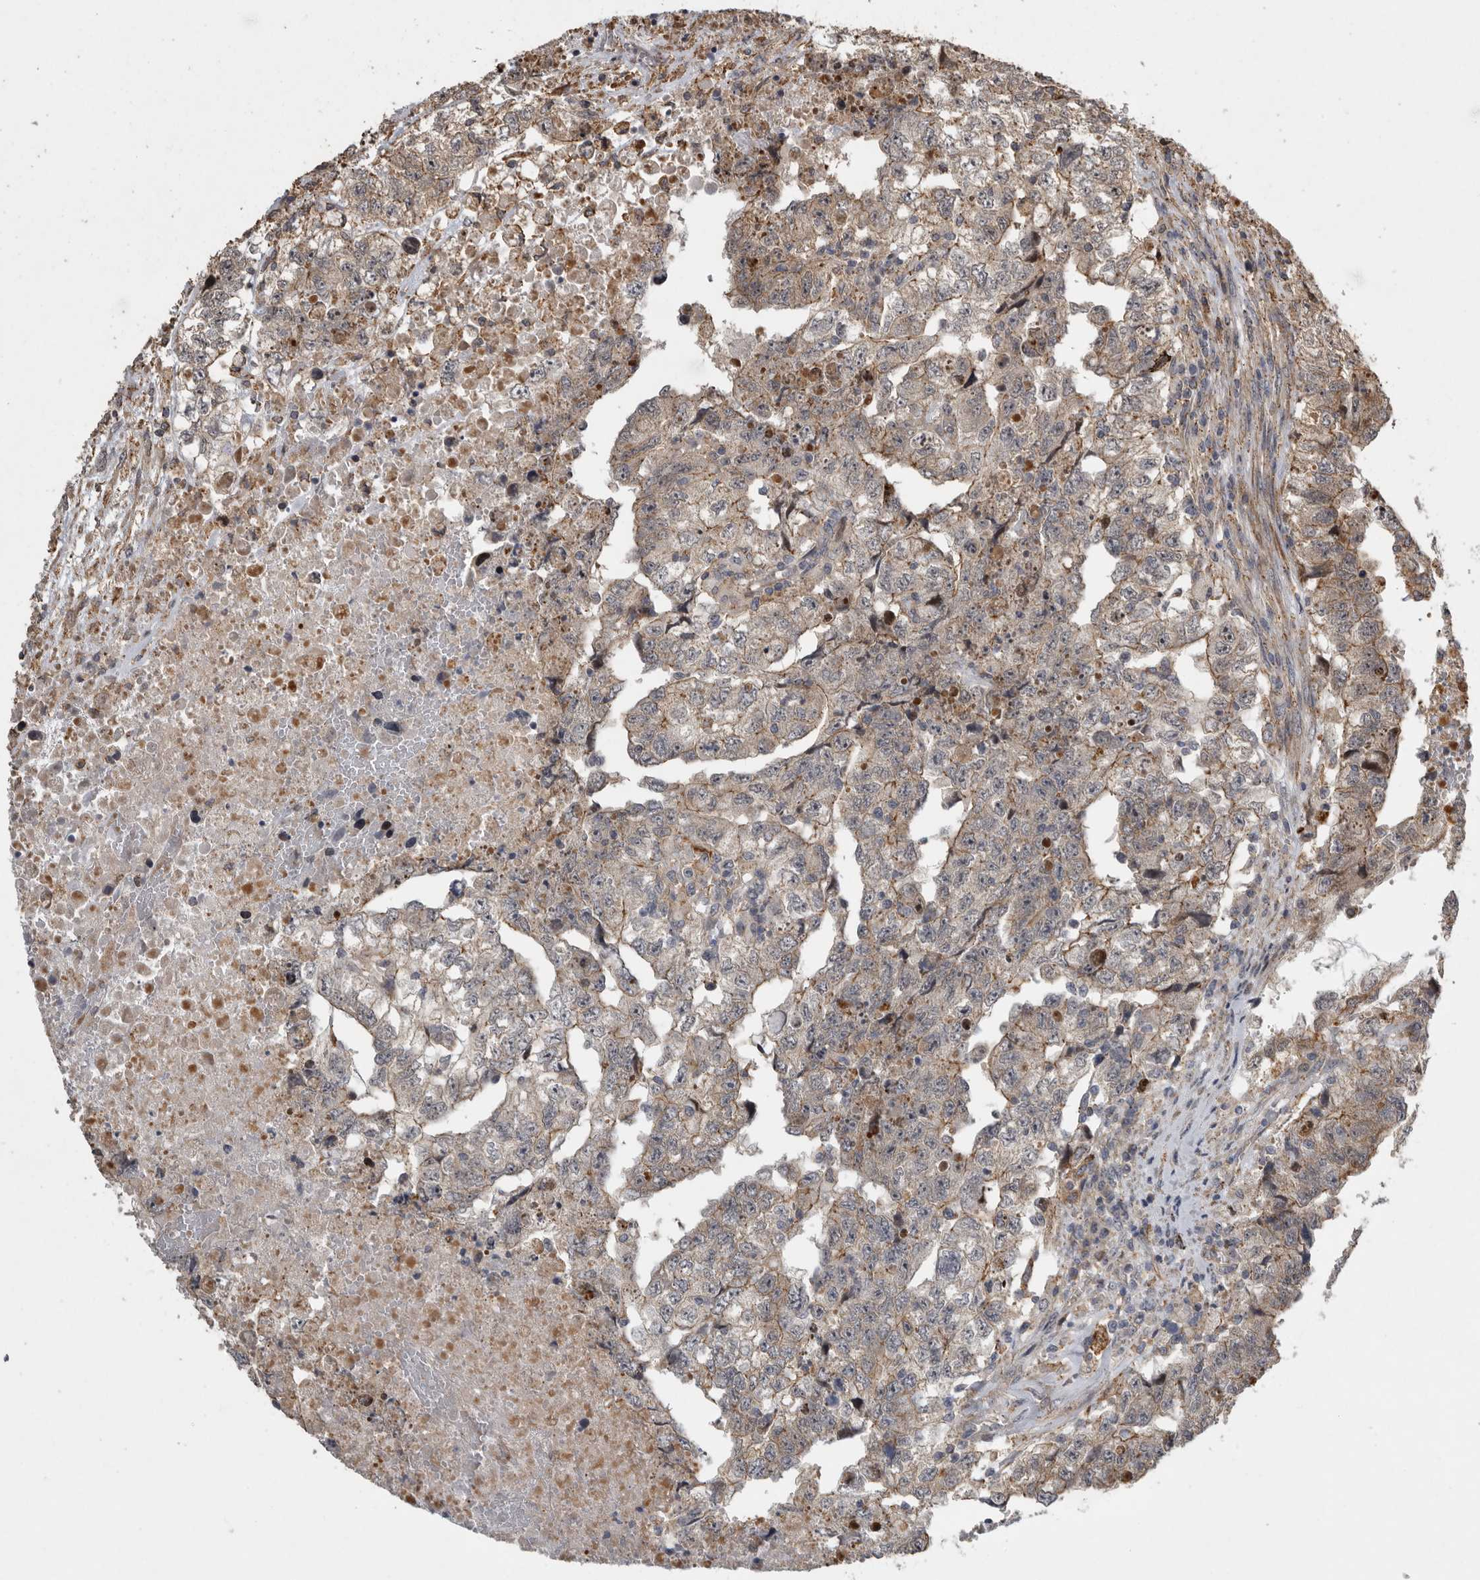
{"staining": {"intensity": "moderate", "quantity": "25%-75%", "location": "cytoplasmic/membranous"}, "tissue": "testis cancer", "cell_type": "Tumor cells", "image_type": "cancer", "snomed": [{"axis": "morphology", "description": "Carcinoma, Embryonal, NOS"}, {"axis": "topography", "description": "Testis"}], "caption": "Embryonal carcinoma (testis) tissue displays moderate cytoplasmic/membranous expression in about 25%-75% of tumor cells The staining was performed using DAB, with brown indicating positive protein expression. Nuclei are stained blue with hematoxylin.", "gene": "MPDZ", "patient": {"sex": "male", "age": 36}}